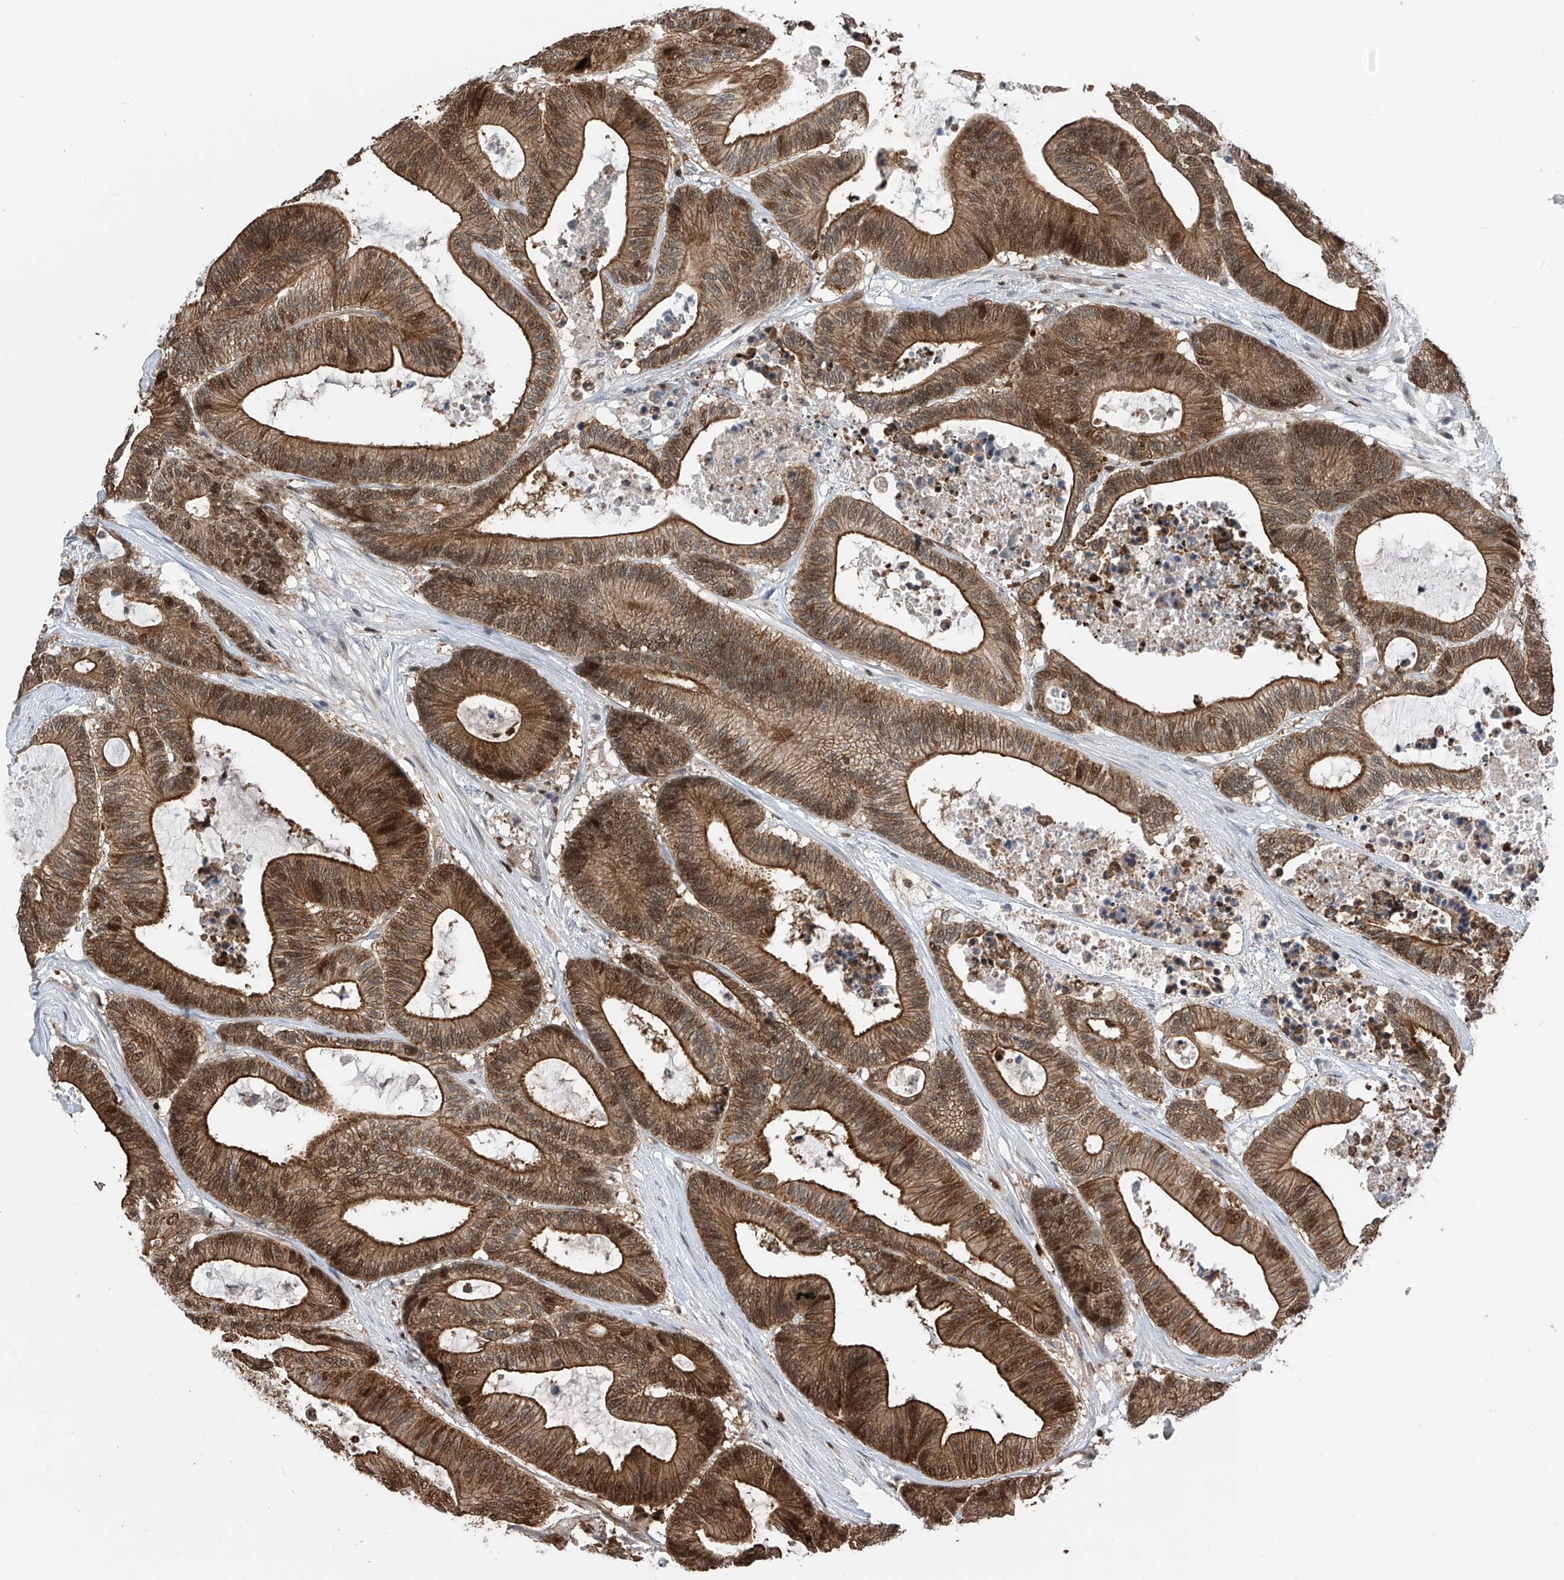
{"staining": {"intensity": "strong", "quantity": ">75%", "location": "cytoplasmic/membranous,nuclear"}, "tissue": "colorectal cancer", "cell_type": "Tumor cells", "image_type": "cancer", "snomed": [{"axis": "morphology", "description": "Adenocarcinoma, NOS"}, {"axis": "topography", "description": "Colon"}], "caption": "Brown immunohistochemical staining in human colorectal adenocarcinoma displays strong cytoplasmic/membranous and nuclear expression in approximately >75% of tumor cells. Immunohistochemistry stains the protein in brown and the nuclei are stained blue.", "gene": "DNAJC9", "patient": {"sex": "female", "age": 84}}